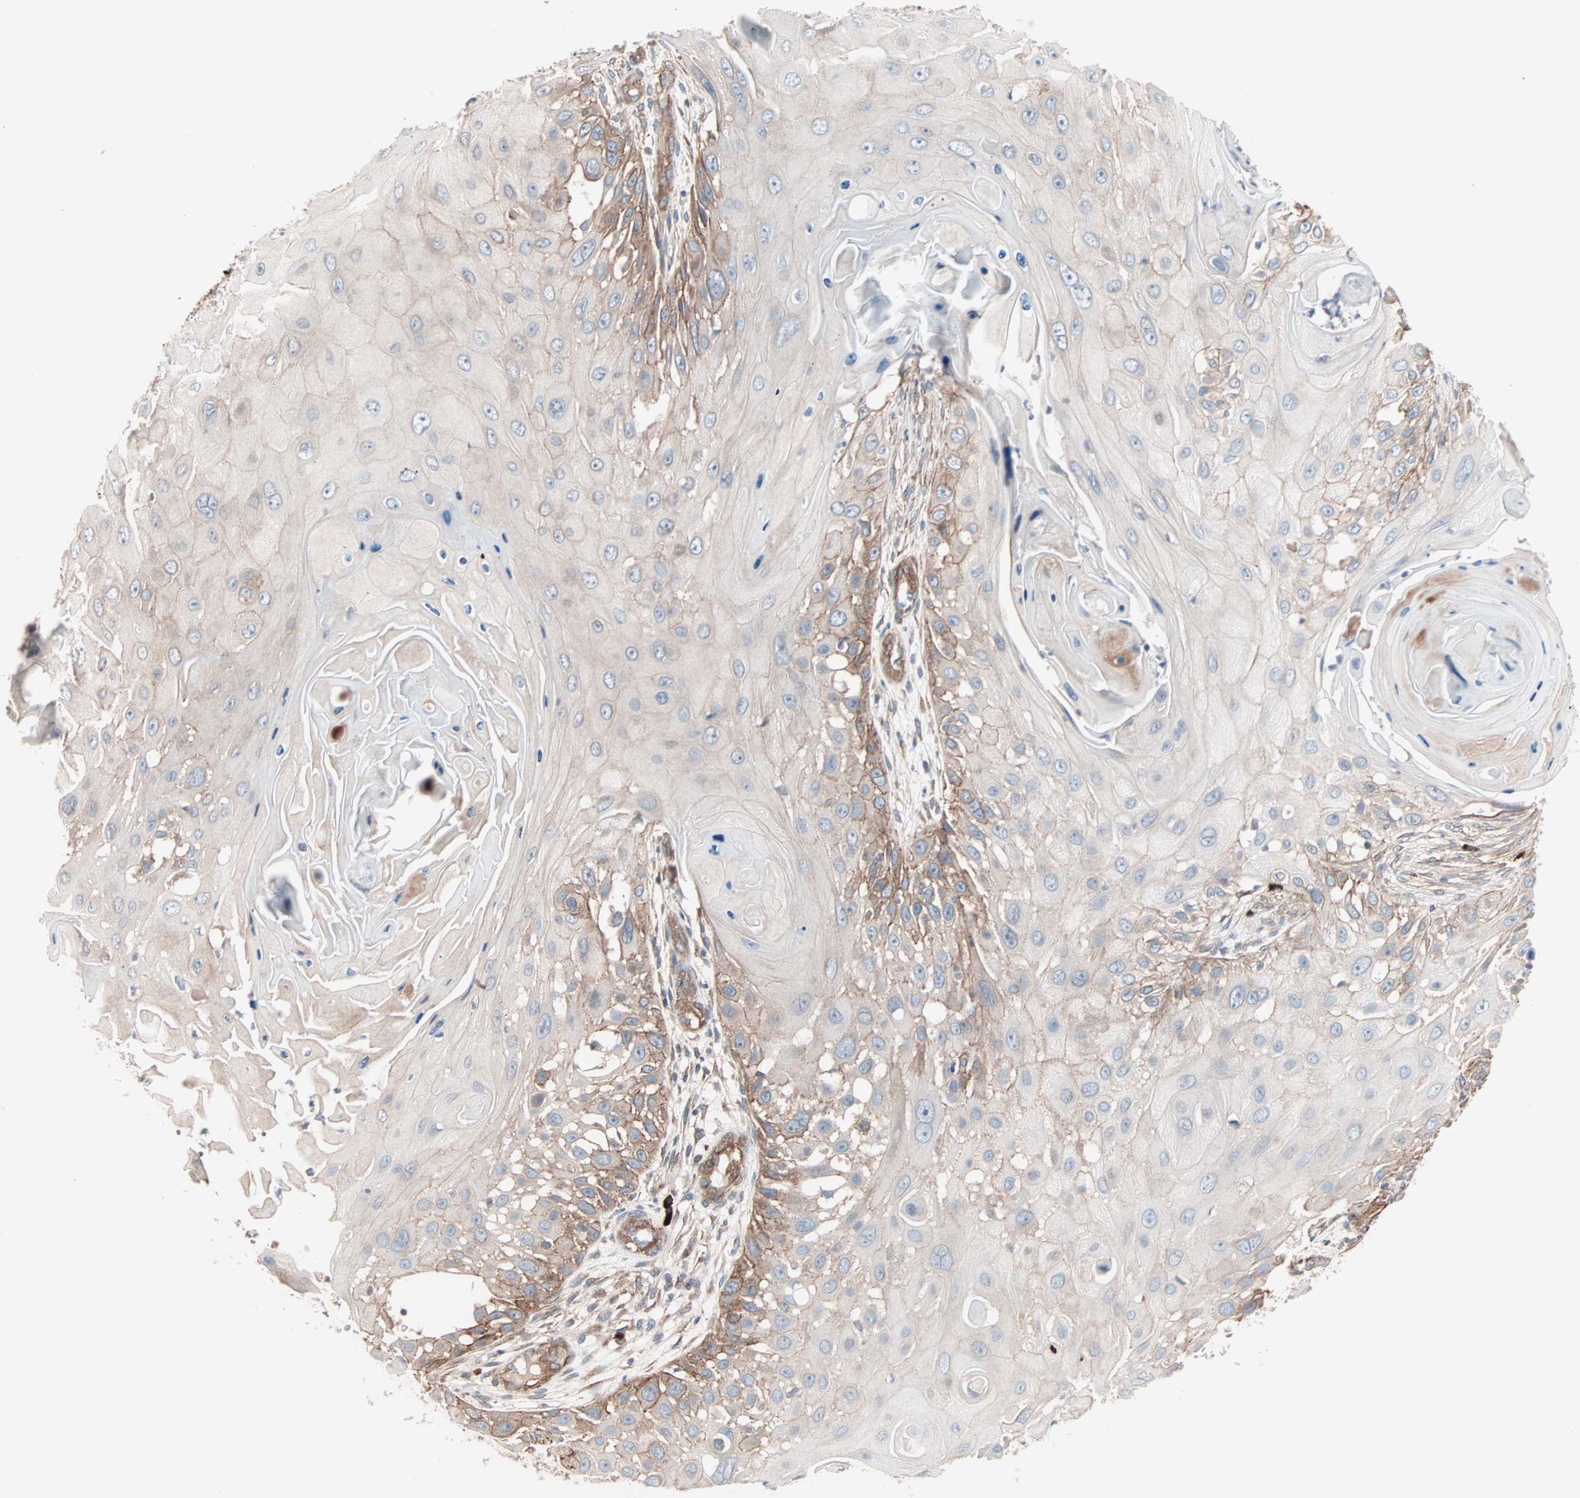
{"staining": {"intensity": "moderate", "quantity": ">75%", "location": "cytoplasmic/membranous"}, "tissue": "skin cancer", "cell_type": "Tumor cells", "image_type": "cancer", "snomed": [{"axis": "morphology", "description": "Squamous cell carcinoma, NOS"}, {"axis": "topography", "description": "Skin"}], "caption": "Approximately >75% of tumor cells in human skin cancer display moderate cytoplasmic/membranous protein staining as visualized by brown immunohistochemical staining.", "gene": "ALG5", "patient": {"sex": "female", "age": 44}}